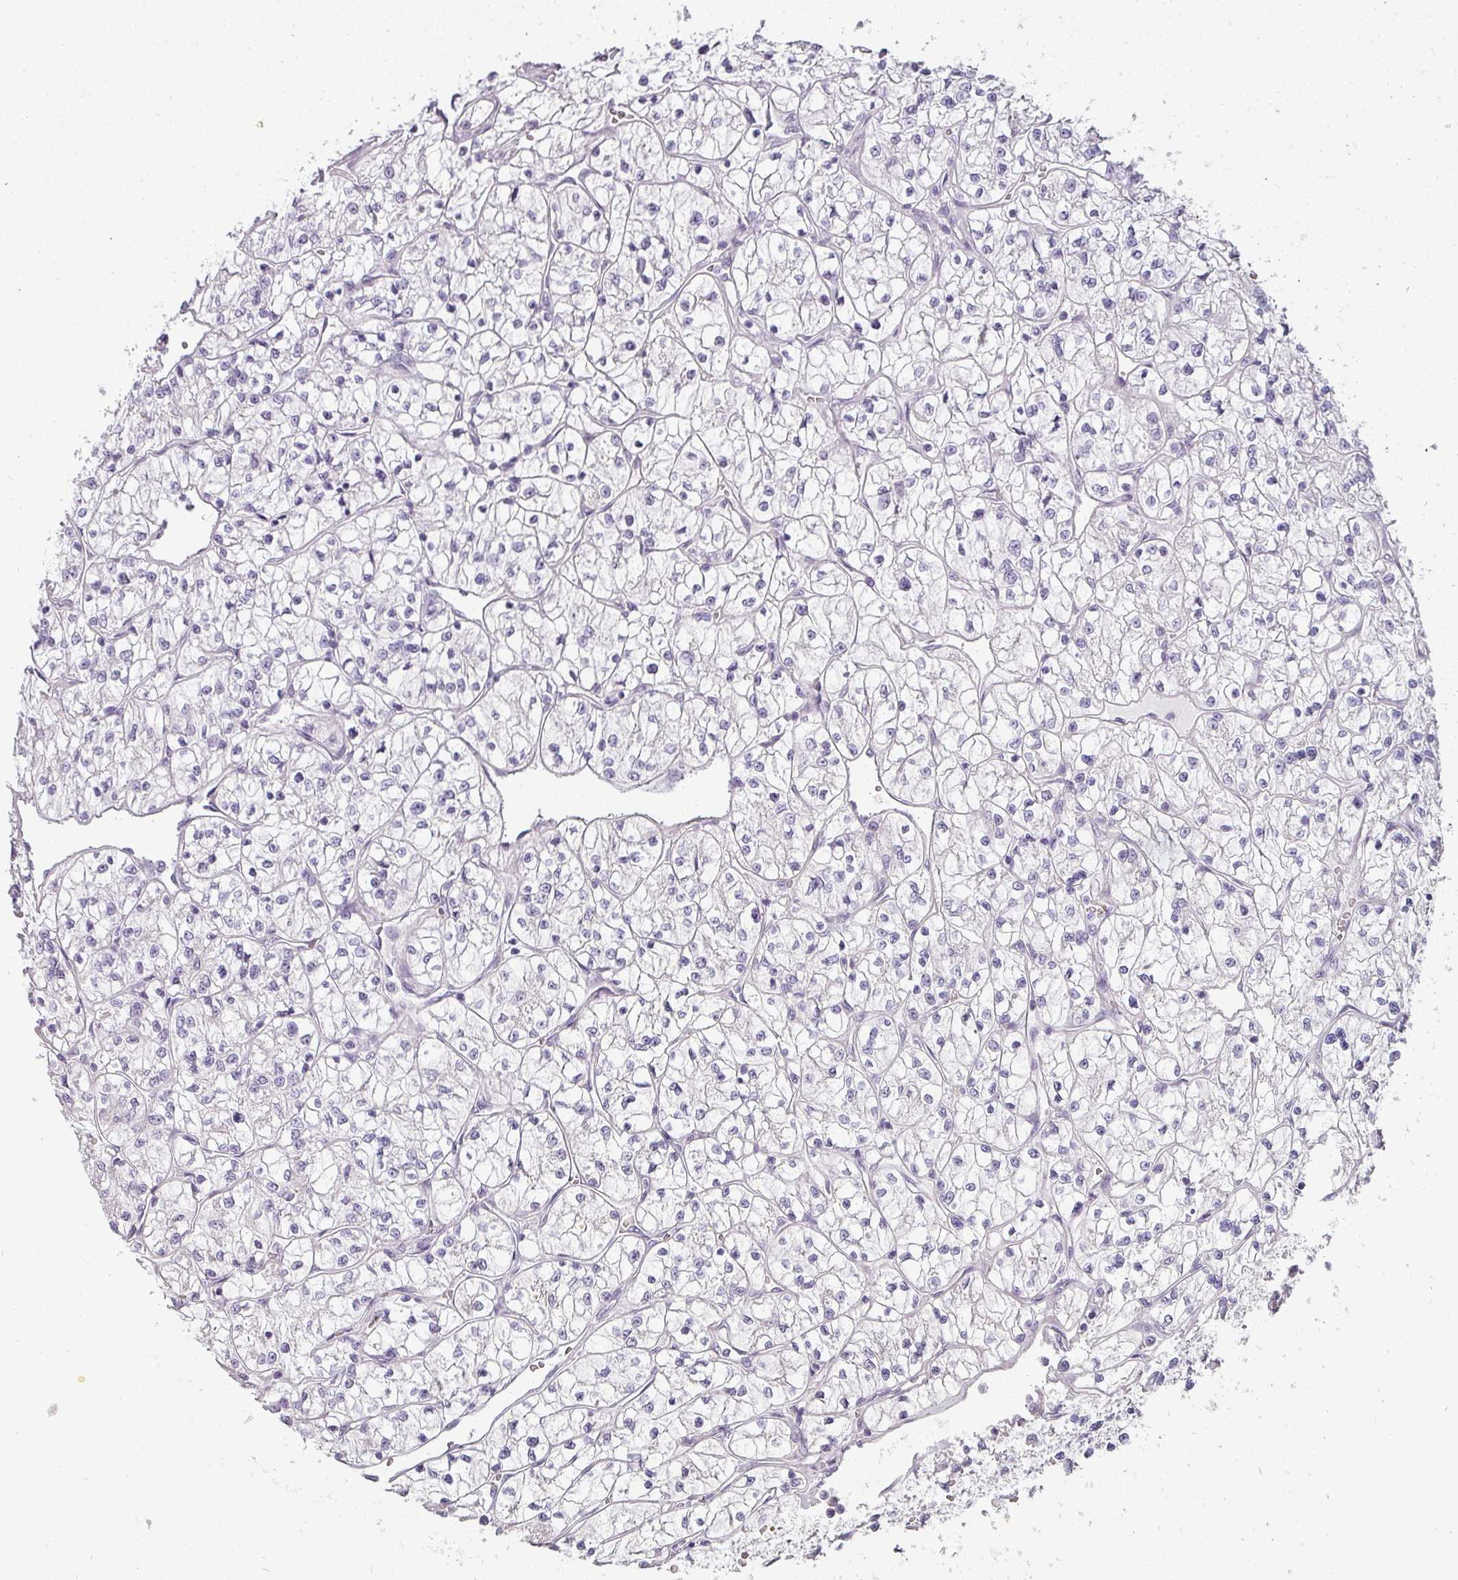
{"staining": {"intensity": "negative", "quantity": "none", "location": "none"}, "tissue": "renal cancer", "cell_type": "Tumor cells", "image_type": "cancer", "snomed": [{"axis": "morphology", "description": "Adenocarcinoma, NOS"}, {"axis": "topography", "description": "Kidney"}], "caption": "Immunohistochemical staining of renal cancer (adenocarcinoma) reveals no significant positivity in tumor cells.", "gene": "ASB1", "patient": {"sex": "female", "age": 64}}